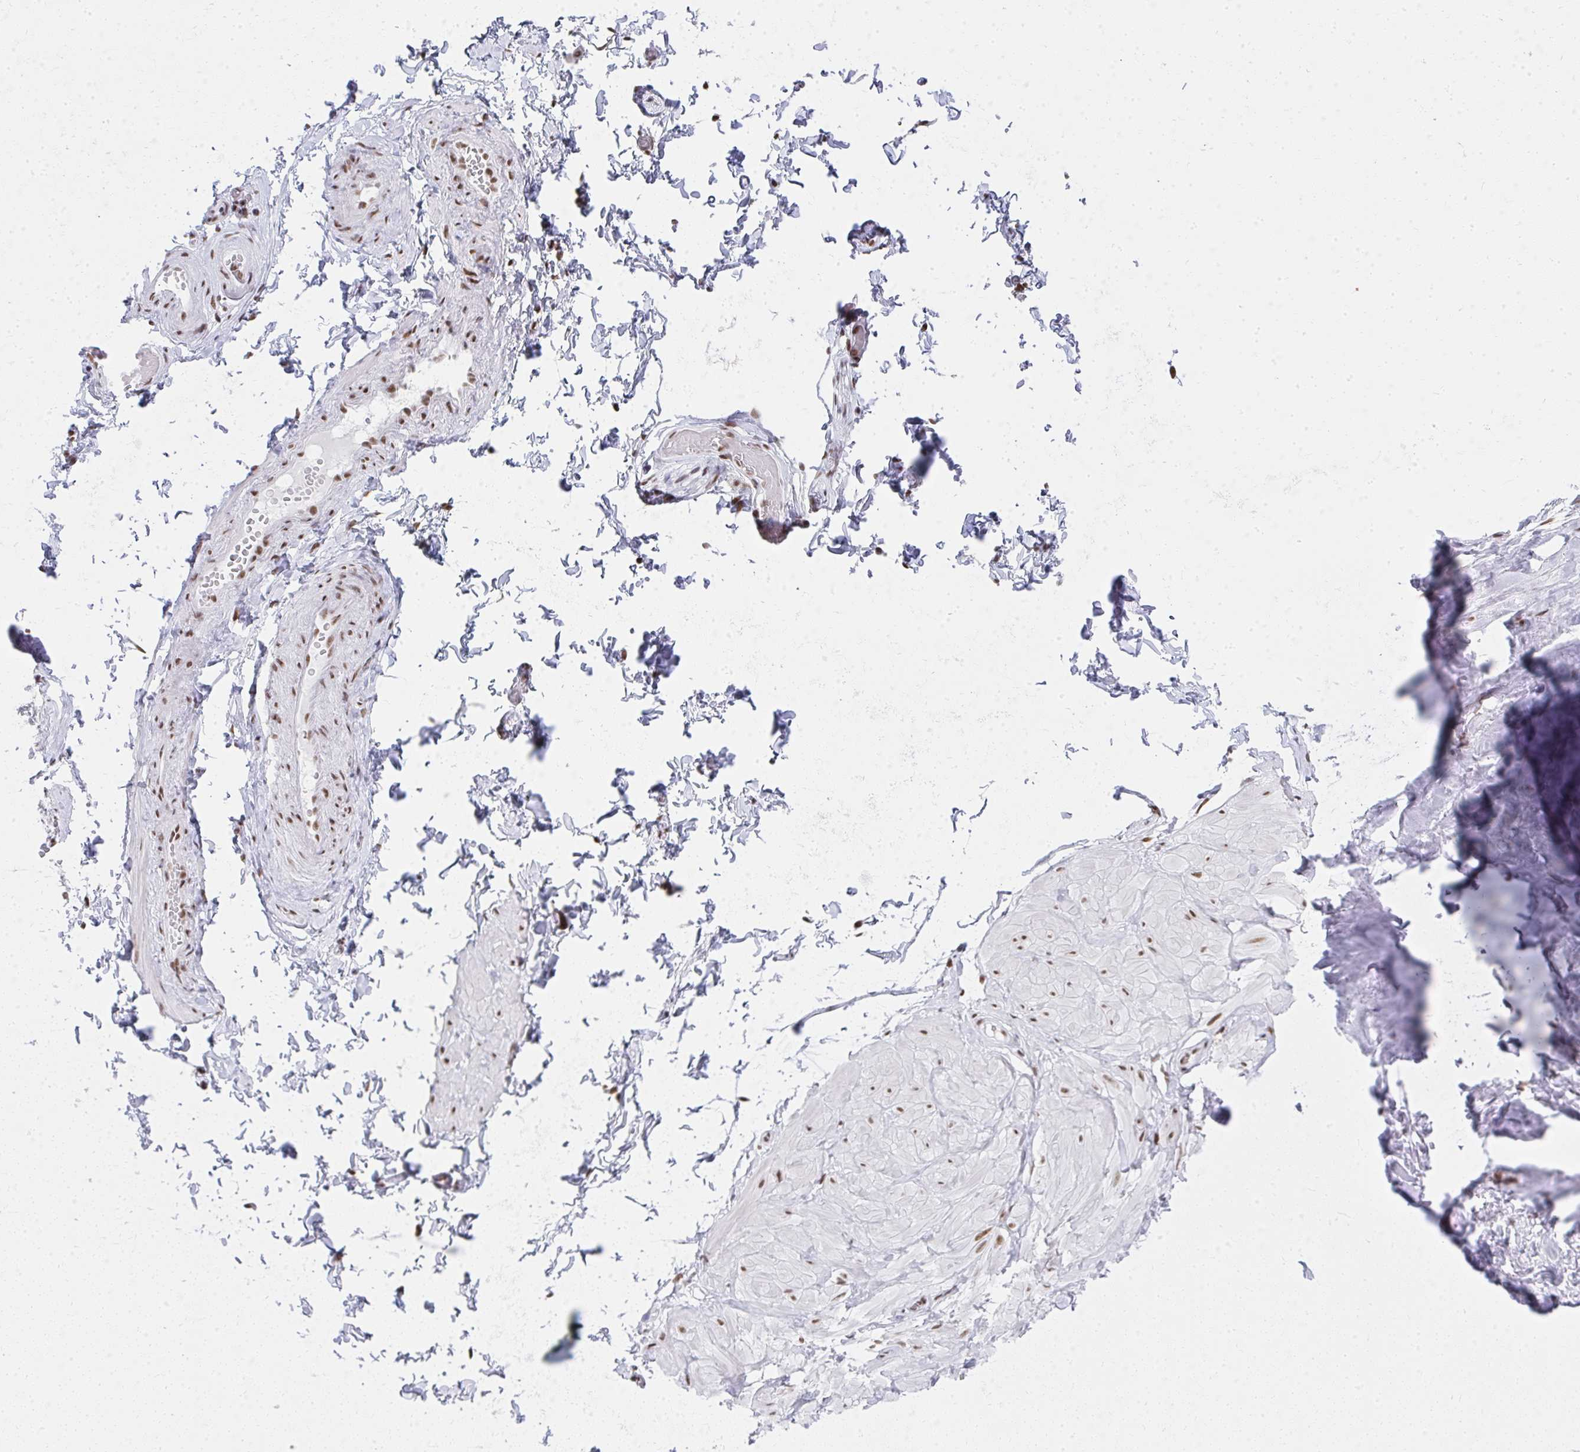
{"staining": {"intensity": "negative", "quantity": "none", "location": "none"}, "tissue": "adipose tissue", "cell_type": "Adipocytes", "image_type": "normal", "snomed": [{"axis": "morphology", "description": "Normal tissue, NOS"}, {"axis": "topography", "description": "Epididymis, spermatic cord, NOS"}, {"axis": "topography", "description": "Epididymis"}, {"axis": "topography", "description": "Peripheral nerve tissue"}], "caption": "The immunohistochemistry photomicrograph has no significant positivity in adipocytes of adipose tissue. Brightfield microscopy of IHC stained with DAB (brown) and hematoxylin (blue), captured at high magnification.", "gene": "CREBBP", "patient": {"sex": "male", "age": 29}}